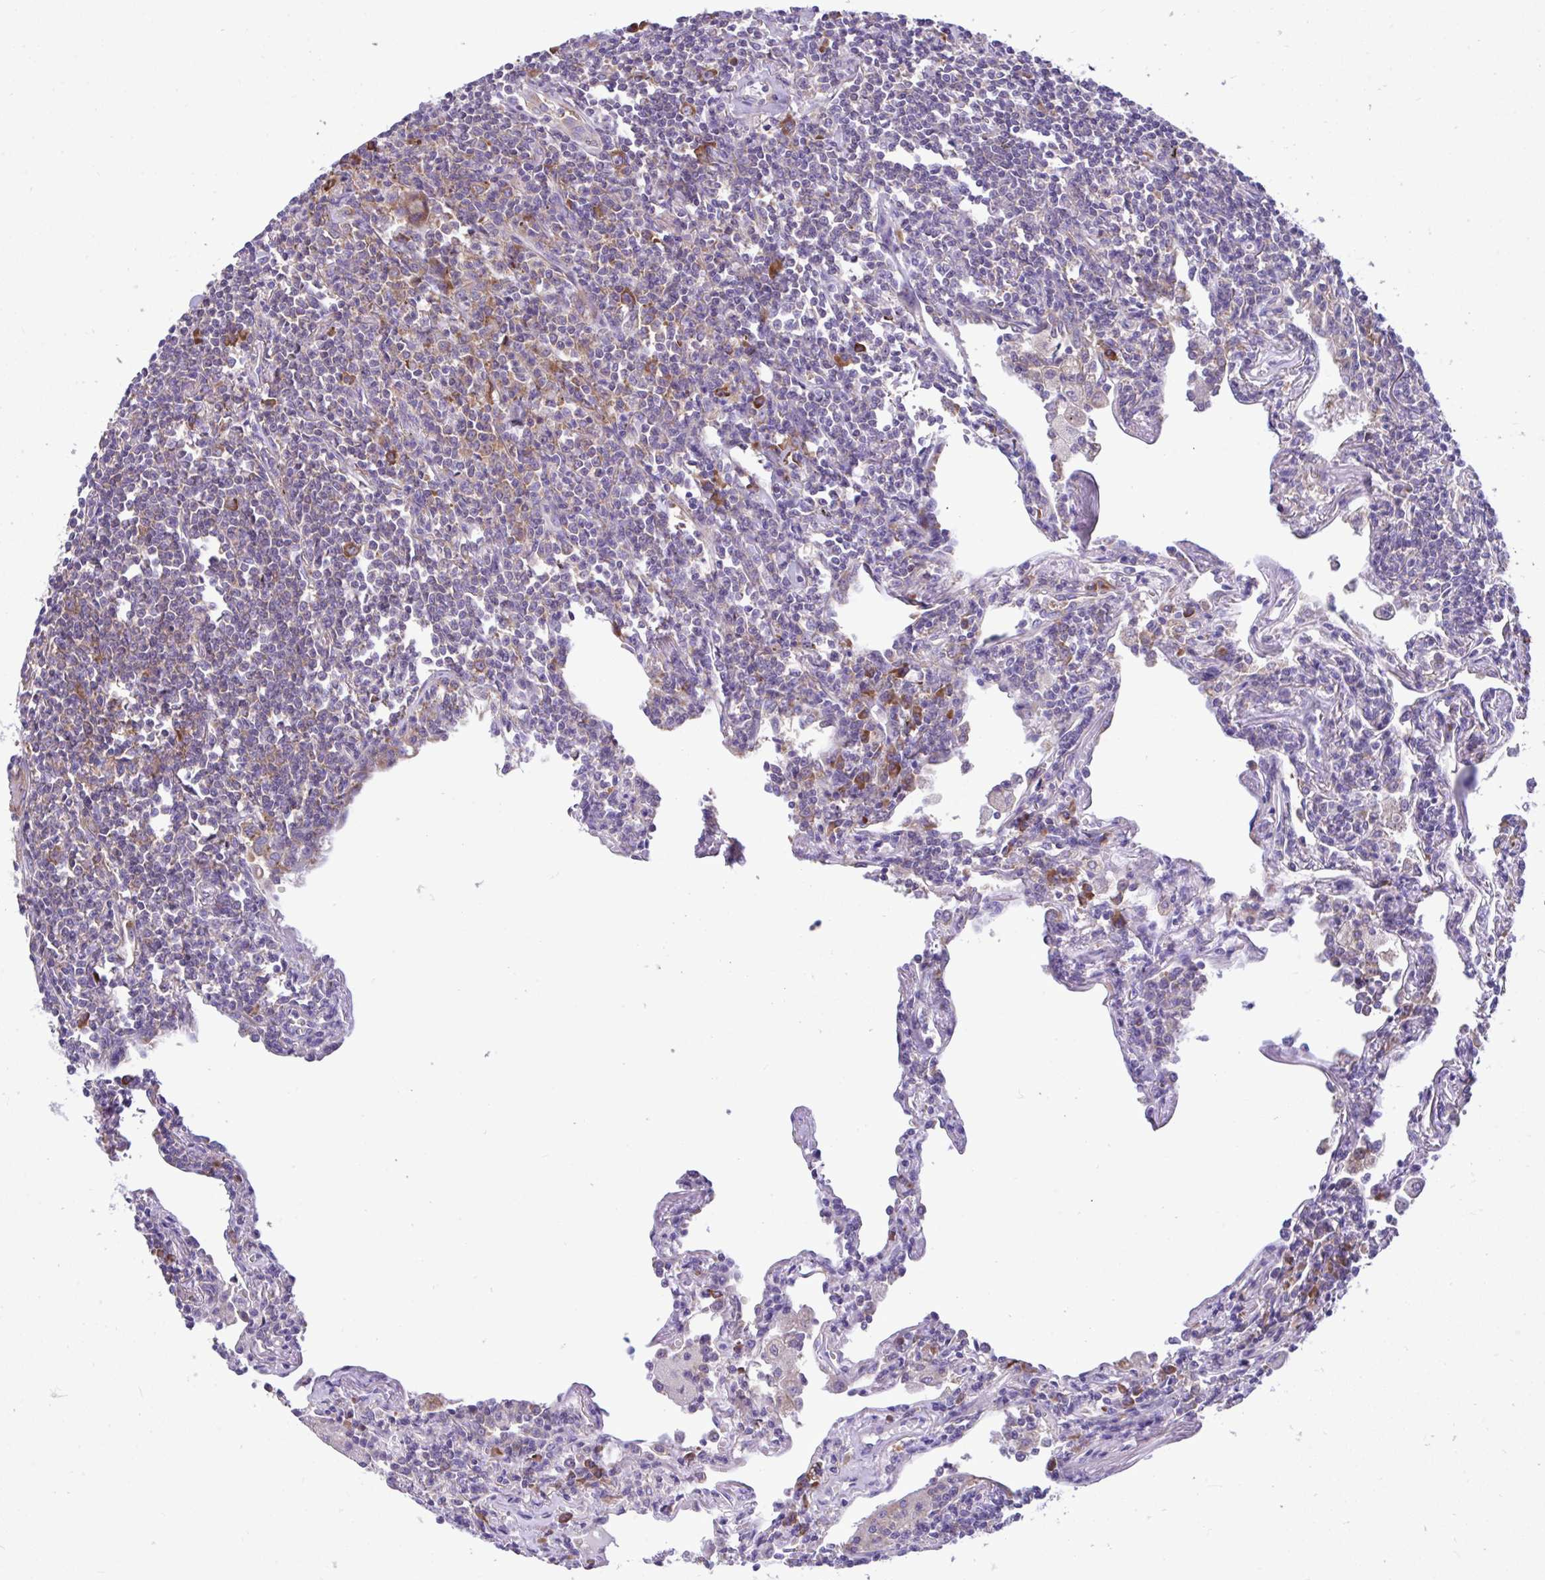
{"staining": {"intensity": "moderate", "quantity": "<25%", "location": "cytoplasmic/membranous"}, "tissue": "lymphoma", "cell_type": "Tumor cells", "image_type": "cancer", "snomed": [{"axis": "morphology", "description": "Malignant lymphoma, non-Hodgkin's type, Low grade"}, {"axis": "topography", "description": "Lung"}], "caption": "DAB immunohistochemical staining of lymphoma demonstrates moderate cytoplasmic/membranous protein expression in approximately <25% of tumor cells. Using DAB (3,3'-diaminobenzidine) (brown) and hematoxylin (blue) stains, captured at high magnification using brightfield microscopy.", "gene": "RPL7", "patient": {"sex": "female", "age": 71}}